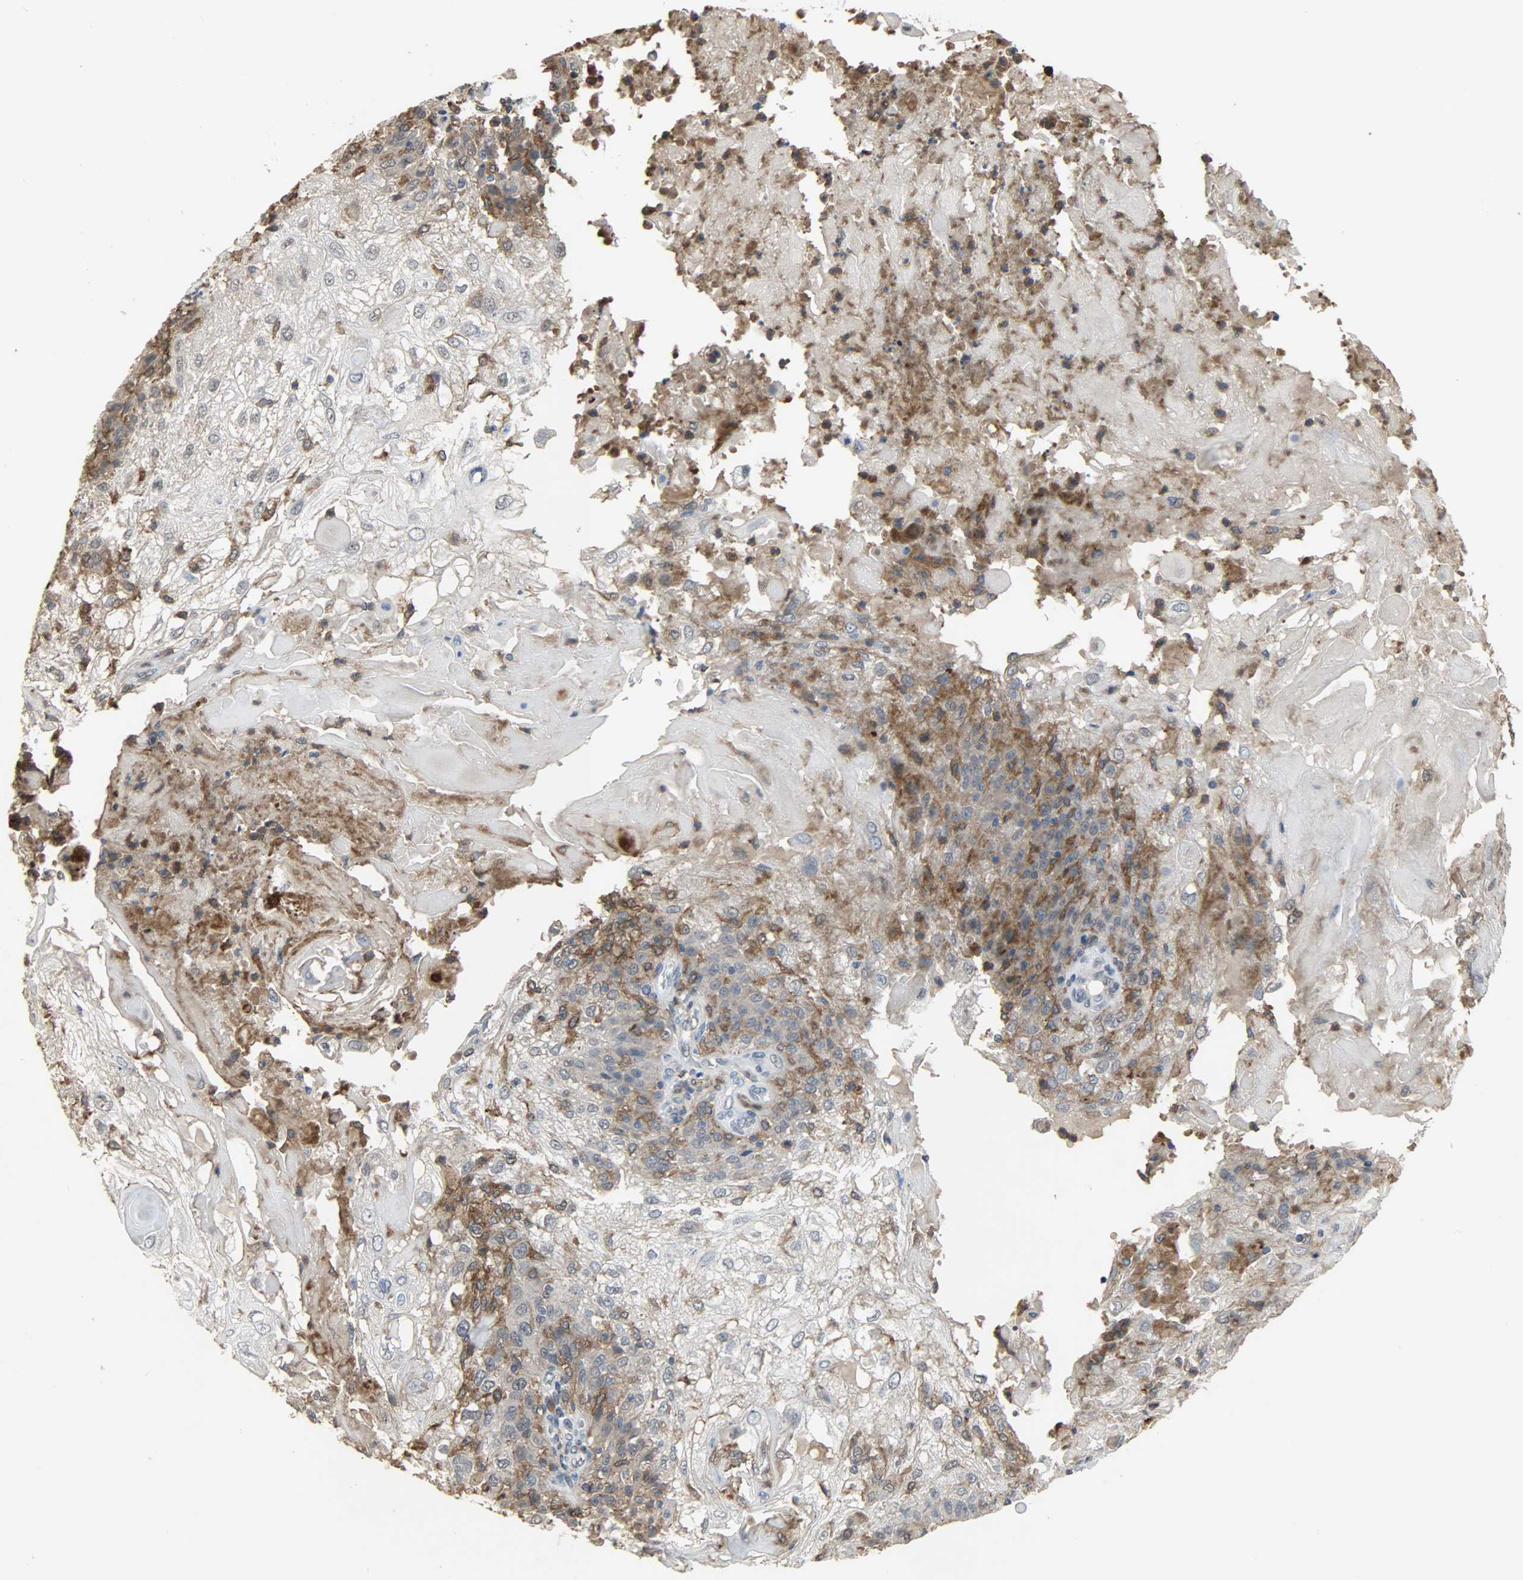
{"staining": {"intensity": "weak", "quantity": "25%-75%", "location": "cytoplasmic/membranous"}, "tissue": "skin cancer", "cell_type": "Tumor cells", "image_type": "cancer", "snomed": [{"axis": "morphology", "description": "Normal tissue, NOS"}, {"axis": "morphology", "description": "Squamous cell carcinoma, NOS"}, {"axis": "topography", "description": "Skin"}], "caption": "Immunohistochemical staining of human squamous cell carcinoma (skin) displays weak cytoplasmic/membranous protein expression in approximately 25%-75% of tumor cells.", "gene": "SKAP2", "patient": {"sex": "female", "age": 83}}